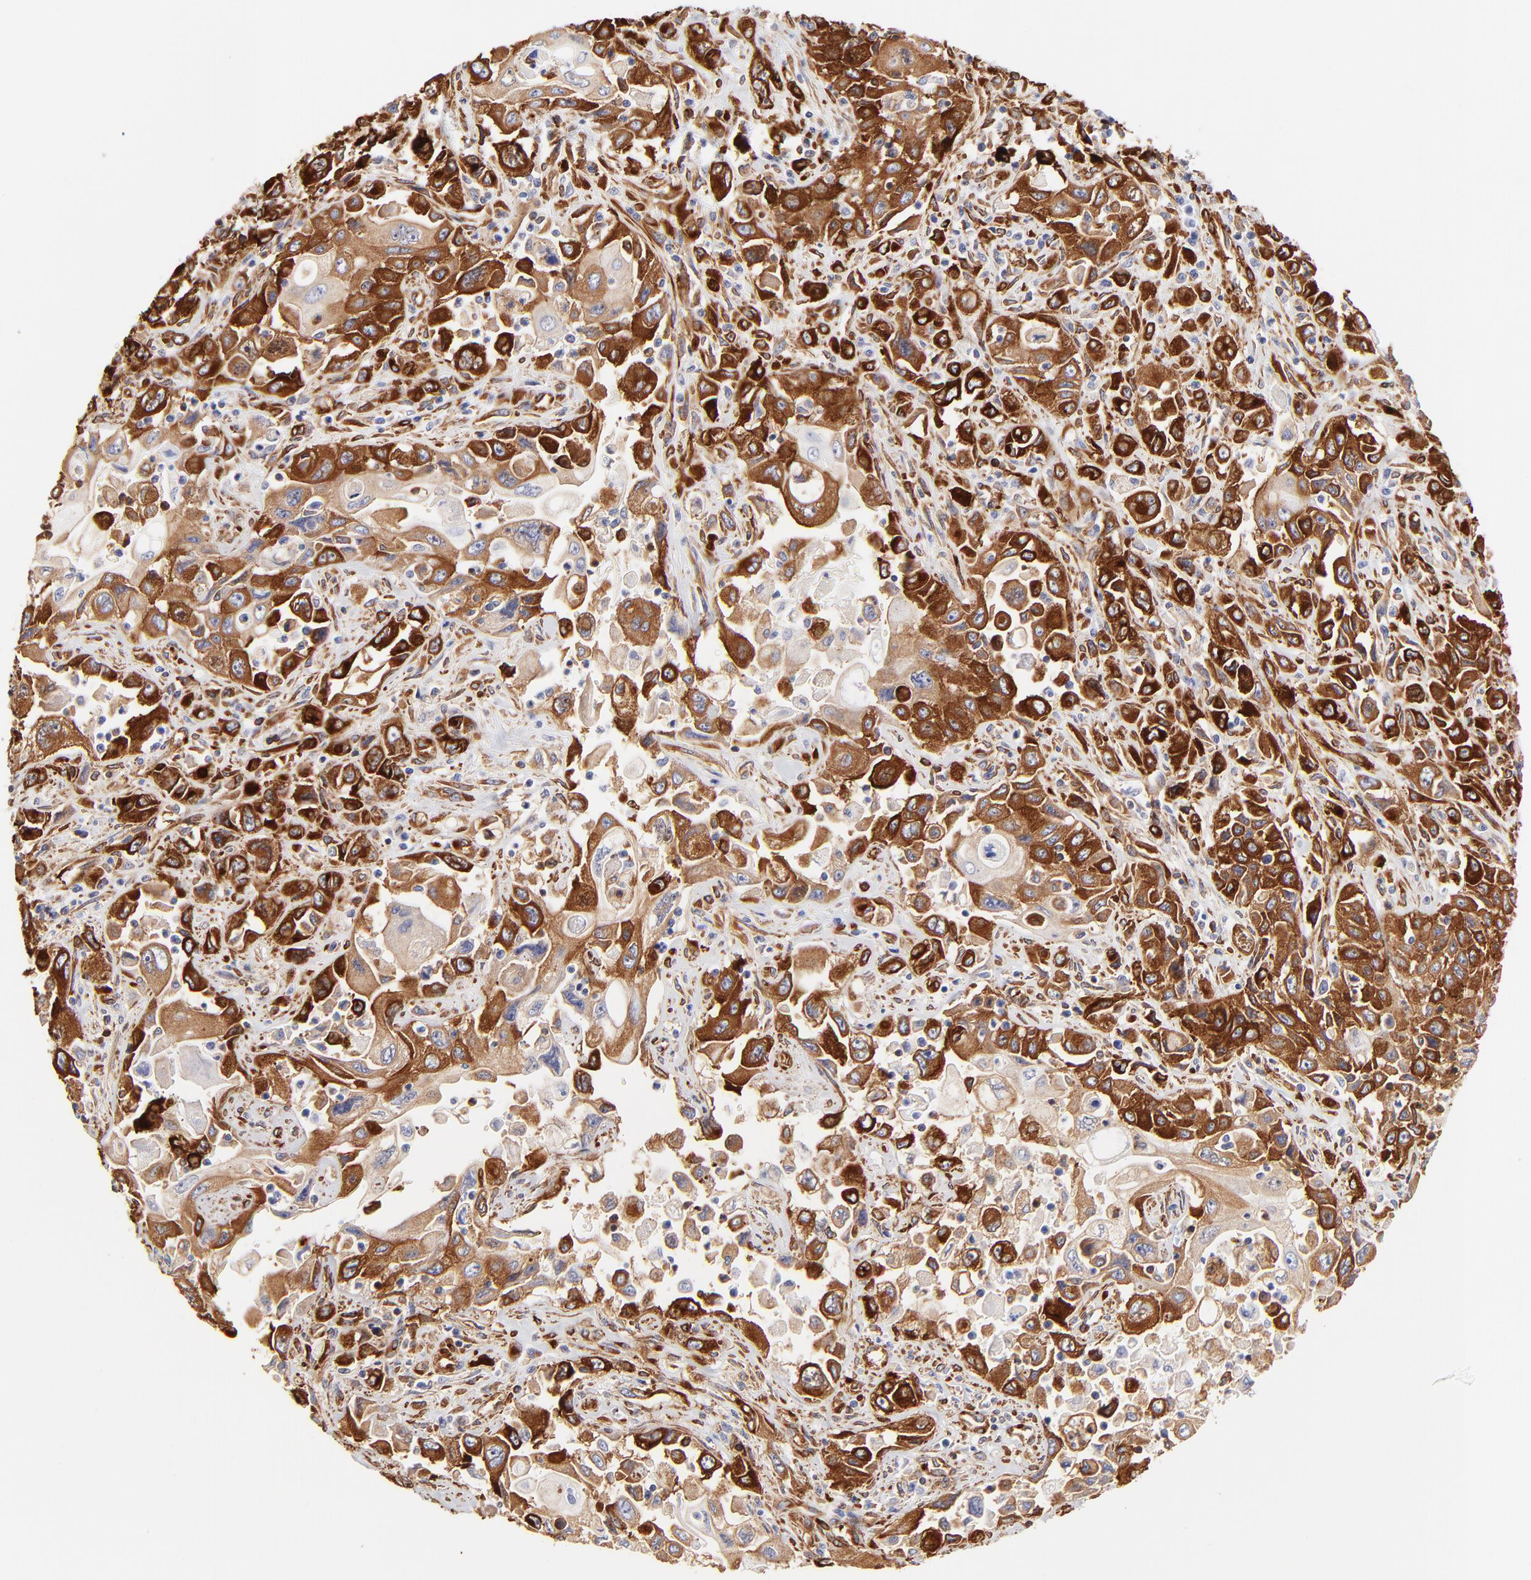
{"staining": {"intensity": "strong", "quantity": ">75%", "location": "cytoplasmic/membranous"}, "tissue": "pancreatic cancer", "cell_type": "Tumor cells", "image_type": "cancer", "snomed": [{"axis": "morphology", "description": "Adenocarcinoma, NOS"}, {"axis": "topography", "description": "Pancreas"}], "caption": "Brown immunohistochemical staining in human pancreatic adenocarcinoma reveals strong cytoplasmic/membranous positivity in about >75% of tumor cells.", "gene": "FLNA", "patient": {"sex": "male", "age": 70}}